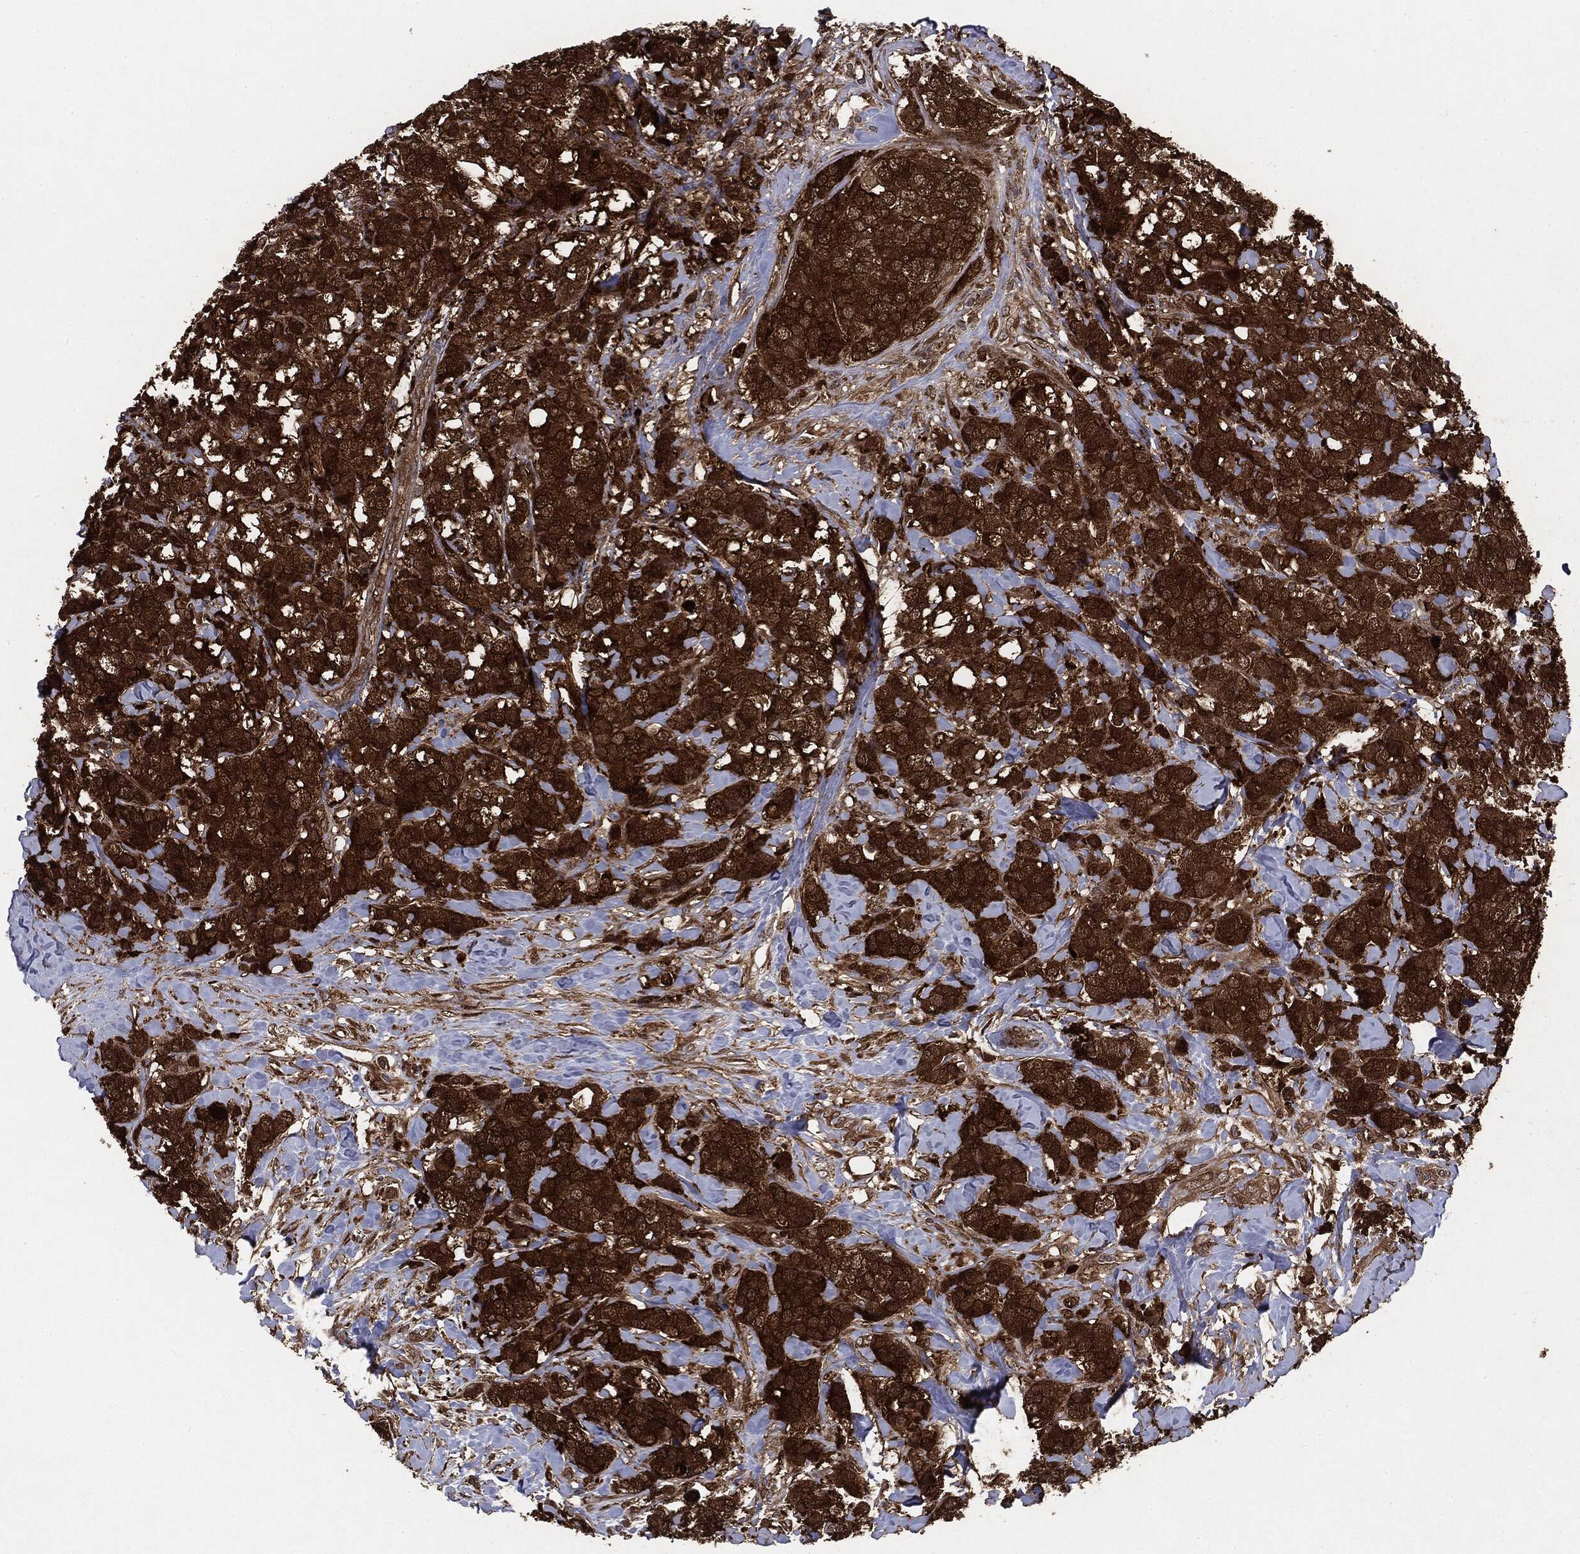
{"staining": {"intensity": "strong", "quantity": ">75%", "location": "cytoplasmic/membranous"}, "tissue": "breast cancer", "cell_type": "Tumor cells", "image_type": "cancer", "snomed": [{"axis": "morphology", "description": "Lobular carcinoma"}, {"axis": "topography", "description": "Breast"}], "caption": "Breast cancer tissue exhibits strong cytoplasmic/membranous staining in approximately >75% of tumor cells, visualized by immunohistochemistry. (brown staining indicates protein expression, while blue staining denotes nuclei).", "gene": "NME1", "patient": {"sex": "female", "age": 59}}